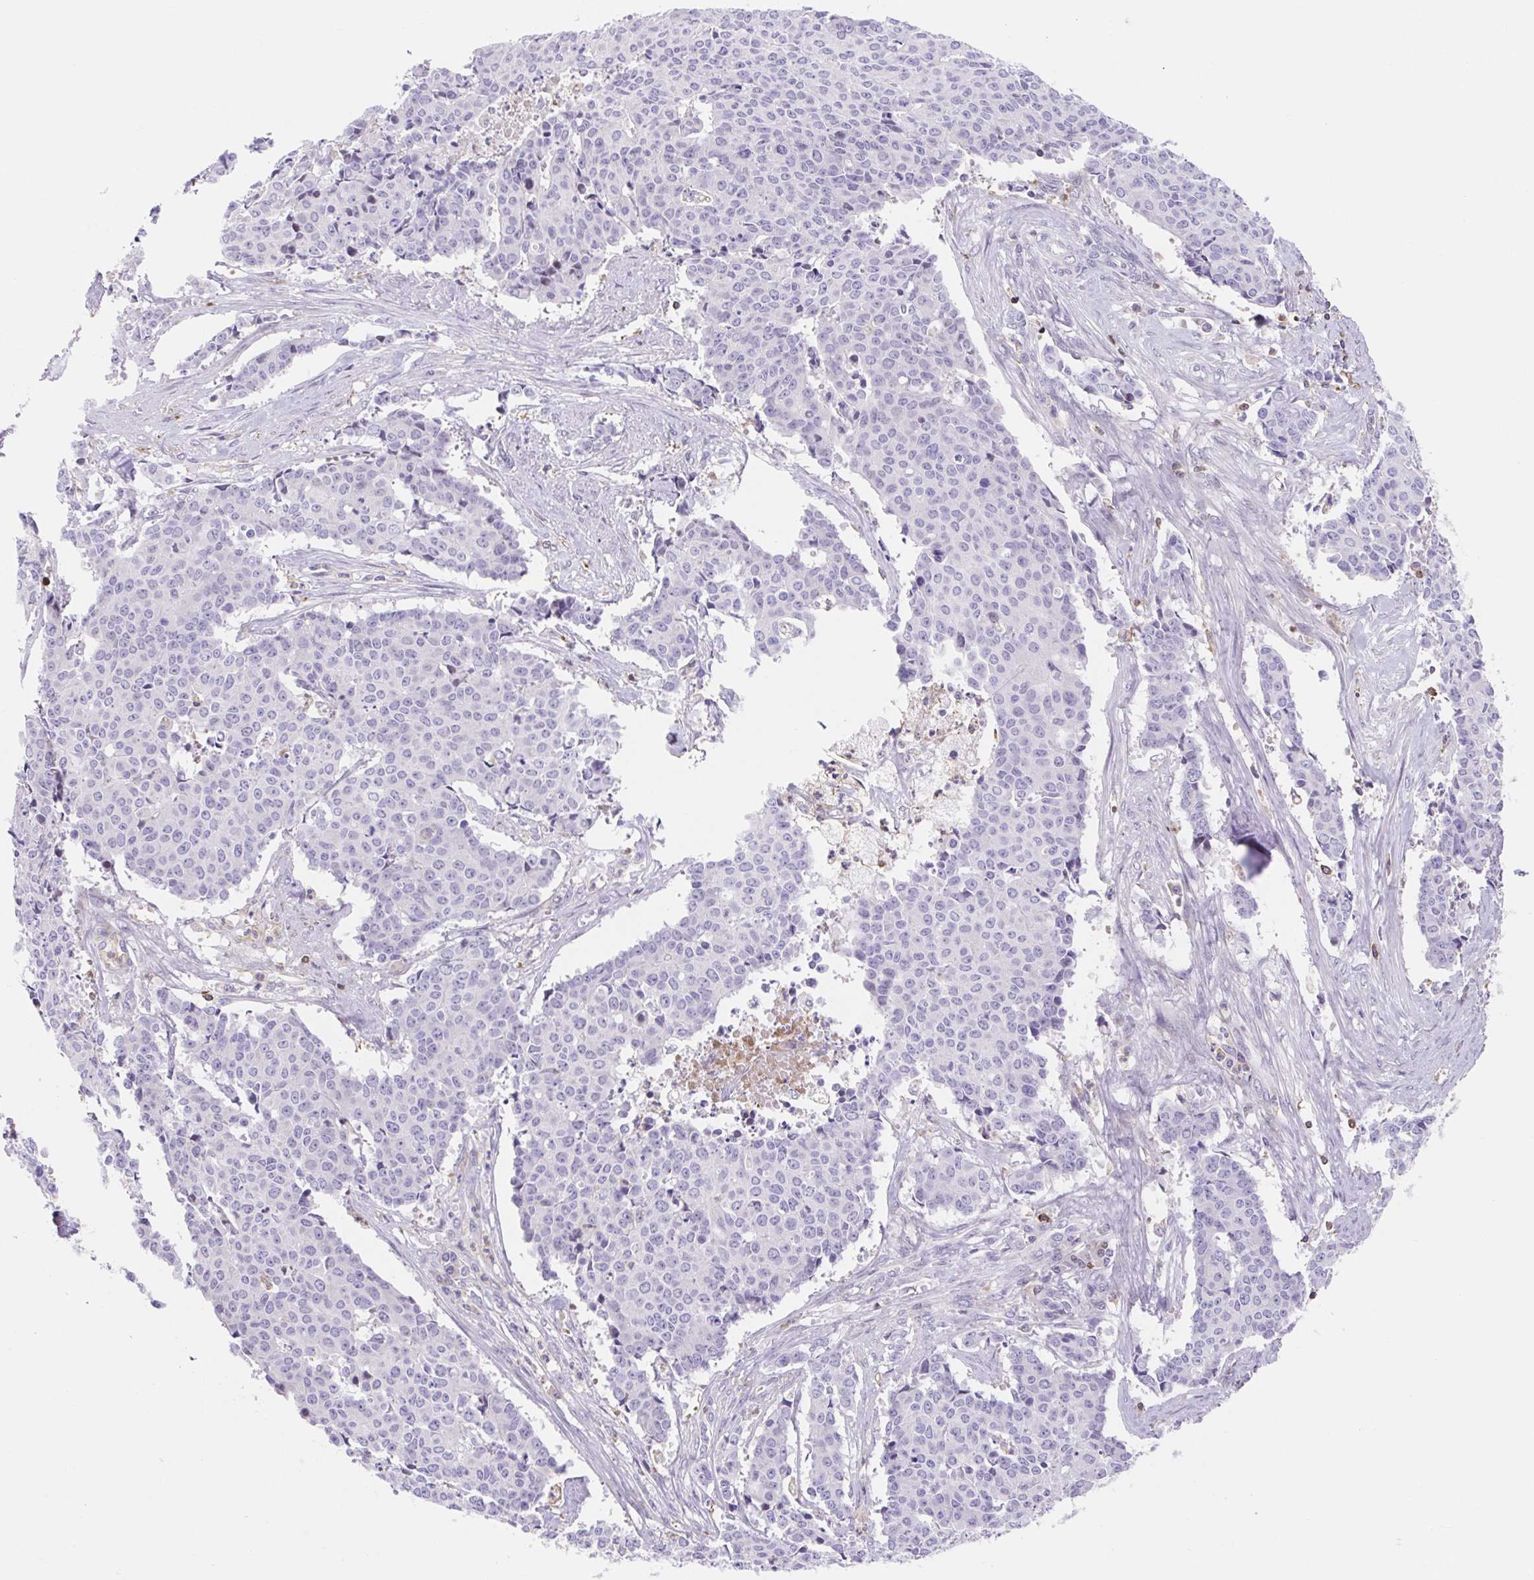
{"staining": {"intensity": "negative", "quantity": "none", "location": "none"}, "tissue": "cervical cancer", "cell_type": "Tumor cells", "image_type": "cancer", "snomed": [{"axis": "morphology", "description": "Squamous cell carcinoma, NOS"}, {"axis": "topography", "description": "Cervix"}], "caption": "Immunohistochemical staining of human cervical cancer reveals no significant staining in tumor cells.", "gene": "TPRG1", "patient": {"sex": "female", "age": 28}}